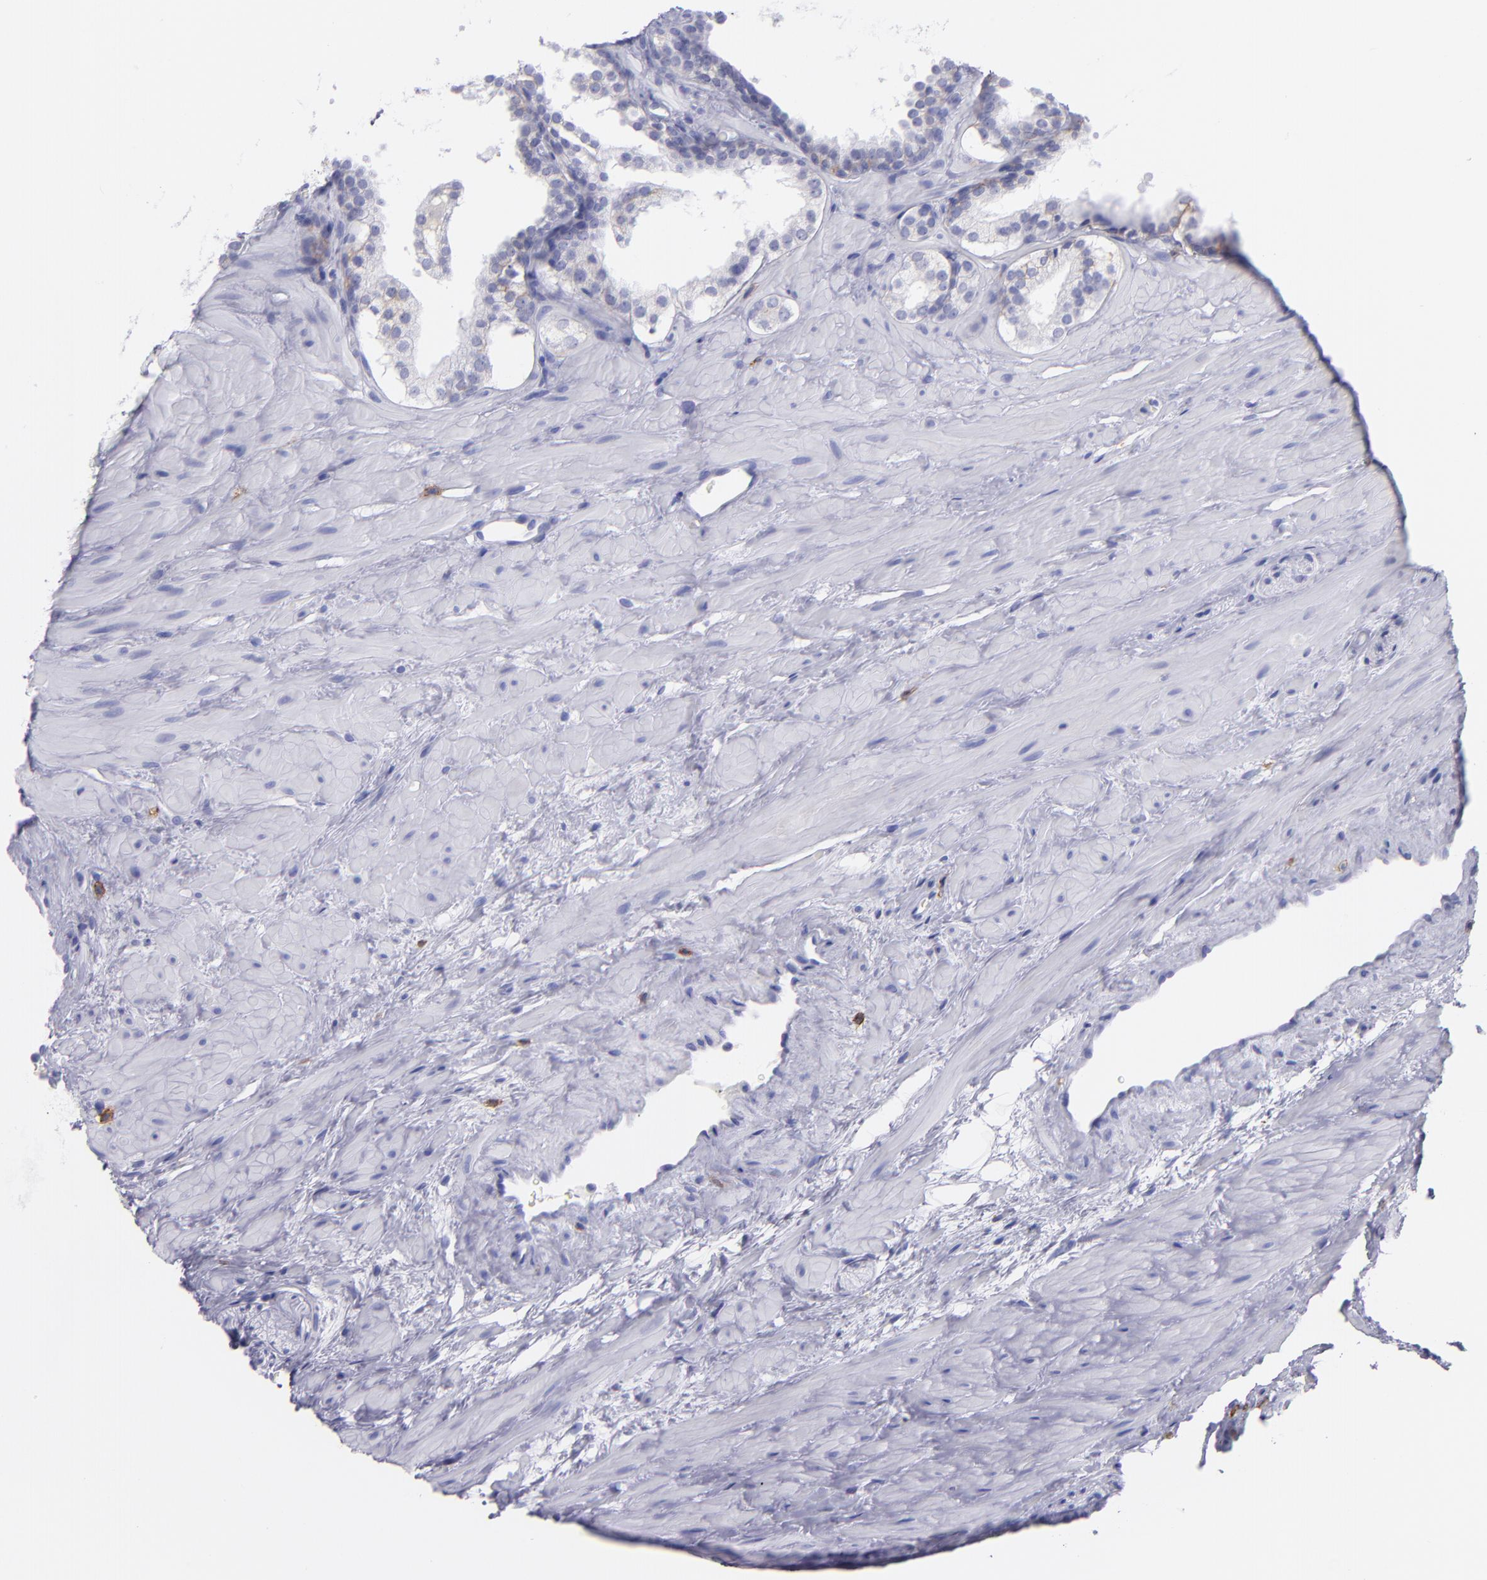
{"staining": {"intensity": "negative", "quantity": "none", "location": "none"}, "tissue": "prostate cancer", "cell_type": "Tumor cells", "image_type": "cancer", "snomed": [{"axis": "morphology", "description": "Adenocarcinoma, Low grade"}, {"axis": "topography", "description": "Prostate"}], "caption": "DAB immunohistochemical staining of prostate cancer (adenocarcinoma (low-grade)) demonstrates no significant expression in tumor cells. (DAB (3,3'-diaminobenzidine) immunohistochemistry (IHC), high magnification).", "gene": "CD82", "patient": {"sex": "male", "age": 57}}